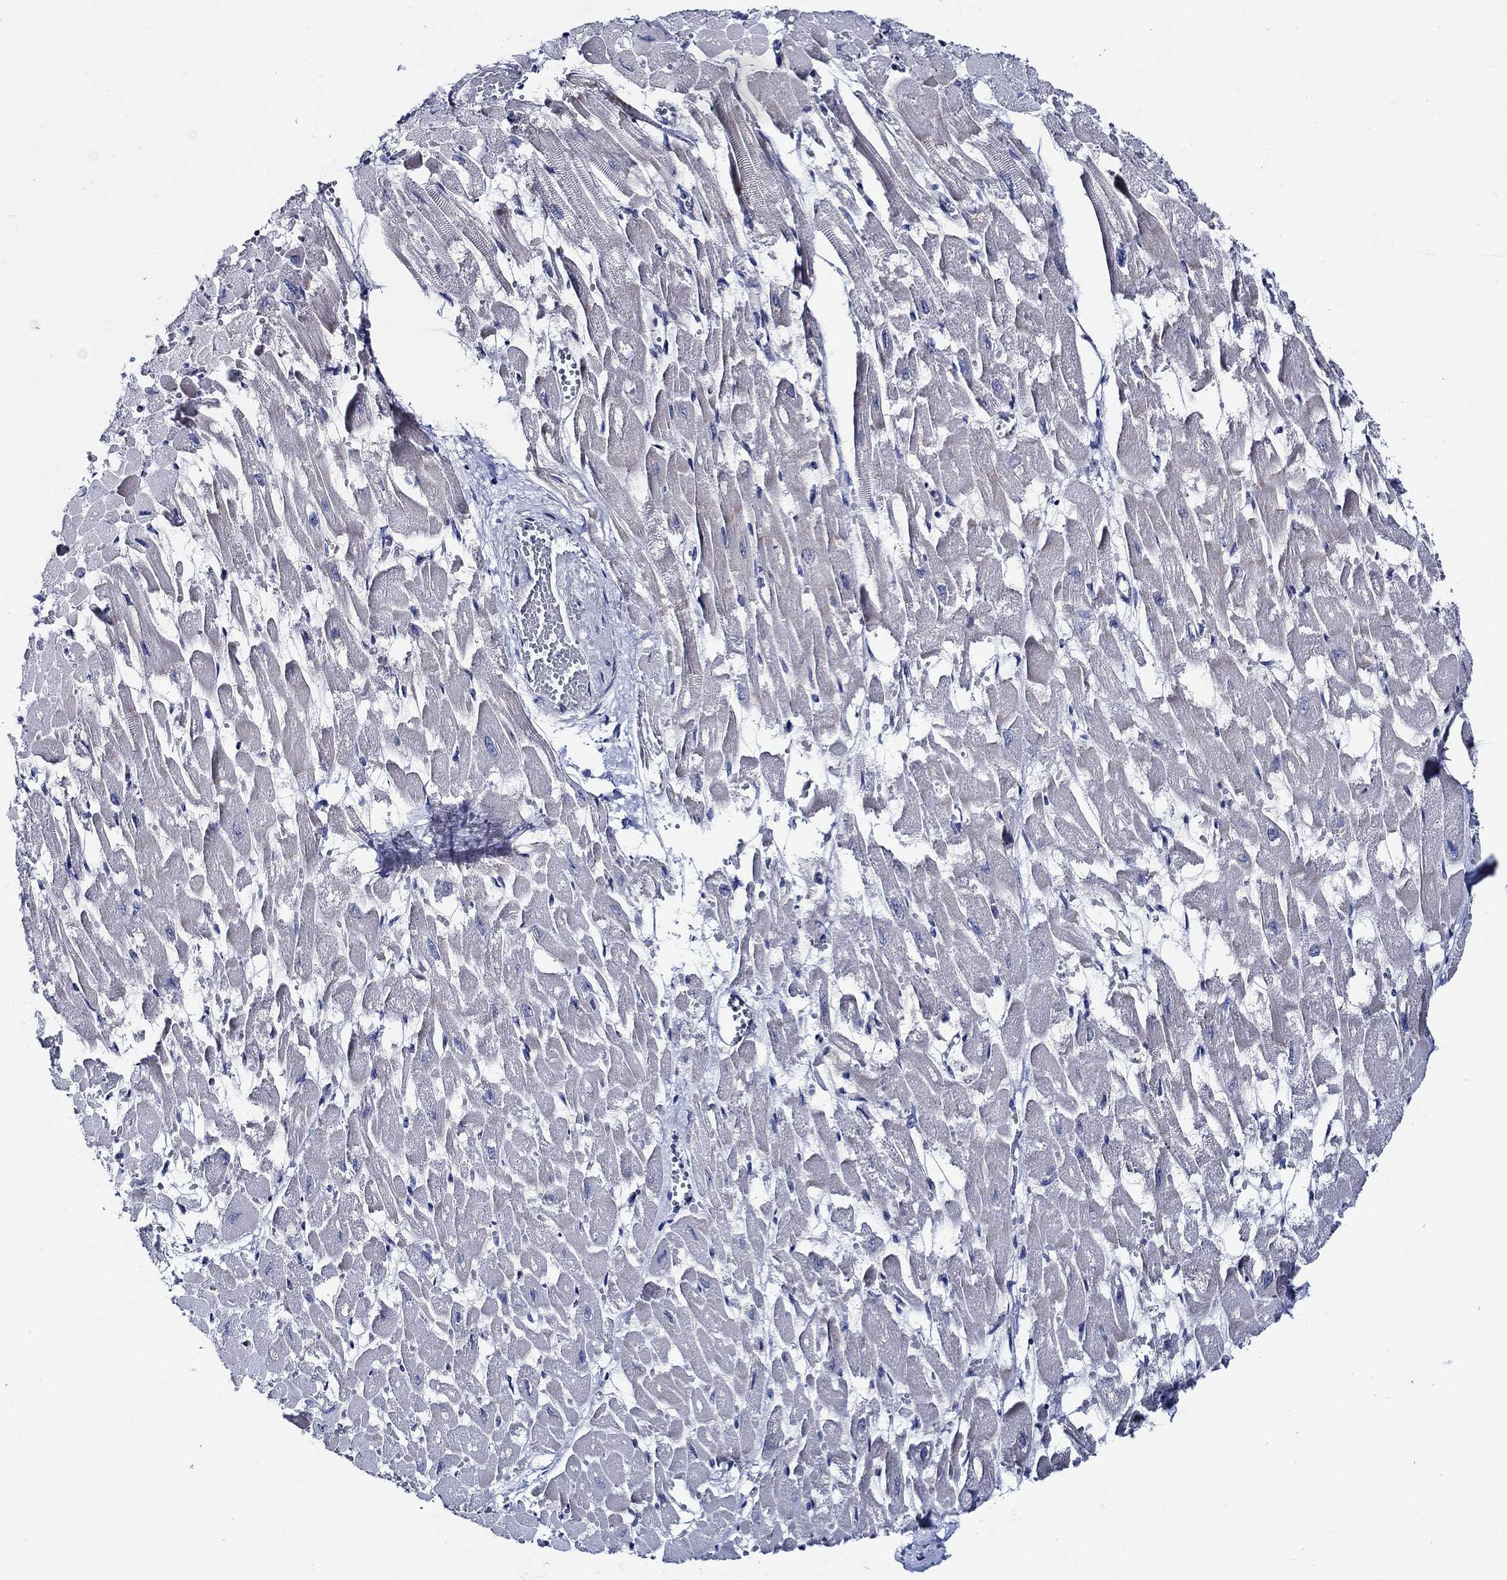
{"staining": {"intensity": "negative", "quantity": "none", "location": "none"}, "tissue": "heart muscle", "cell_type": "Cardiomyocytes", "image_type": "normal", "snomed": [{"axis": "morphology", "description": "Normal tissue, NOS"}, {"axis": "topography", "description": "Heart"}], "caption": "Cardiomyocytes show no significant expression in normal heart muscle.", "gene": "C8orf48", "patient": {"sex": "female", "age": 52}}